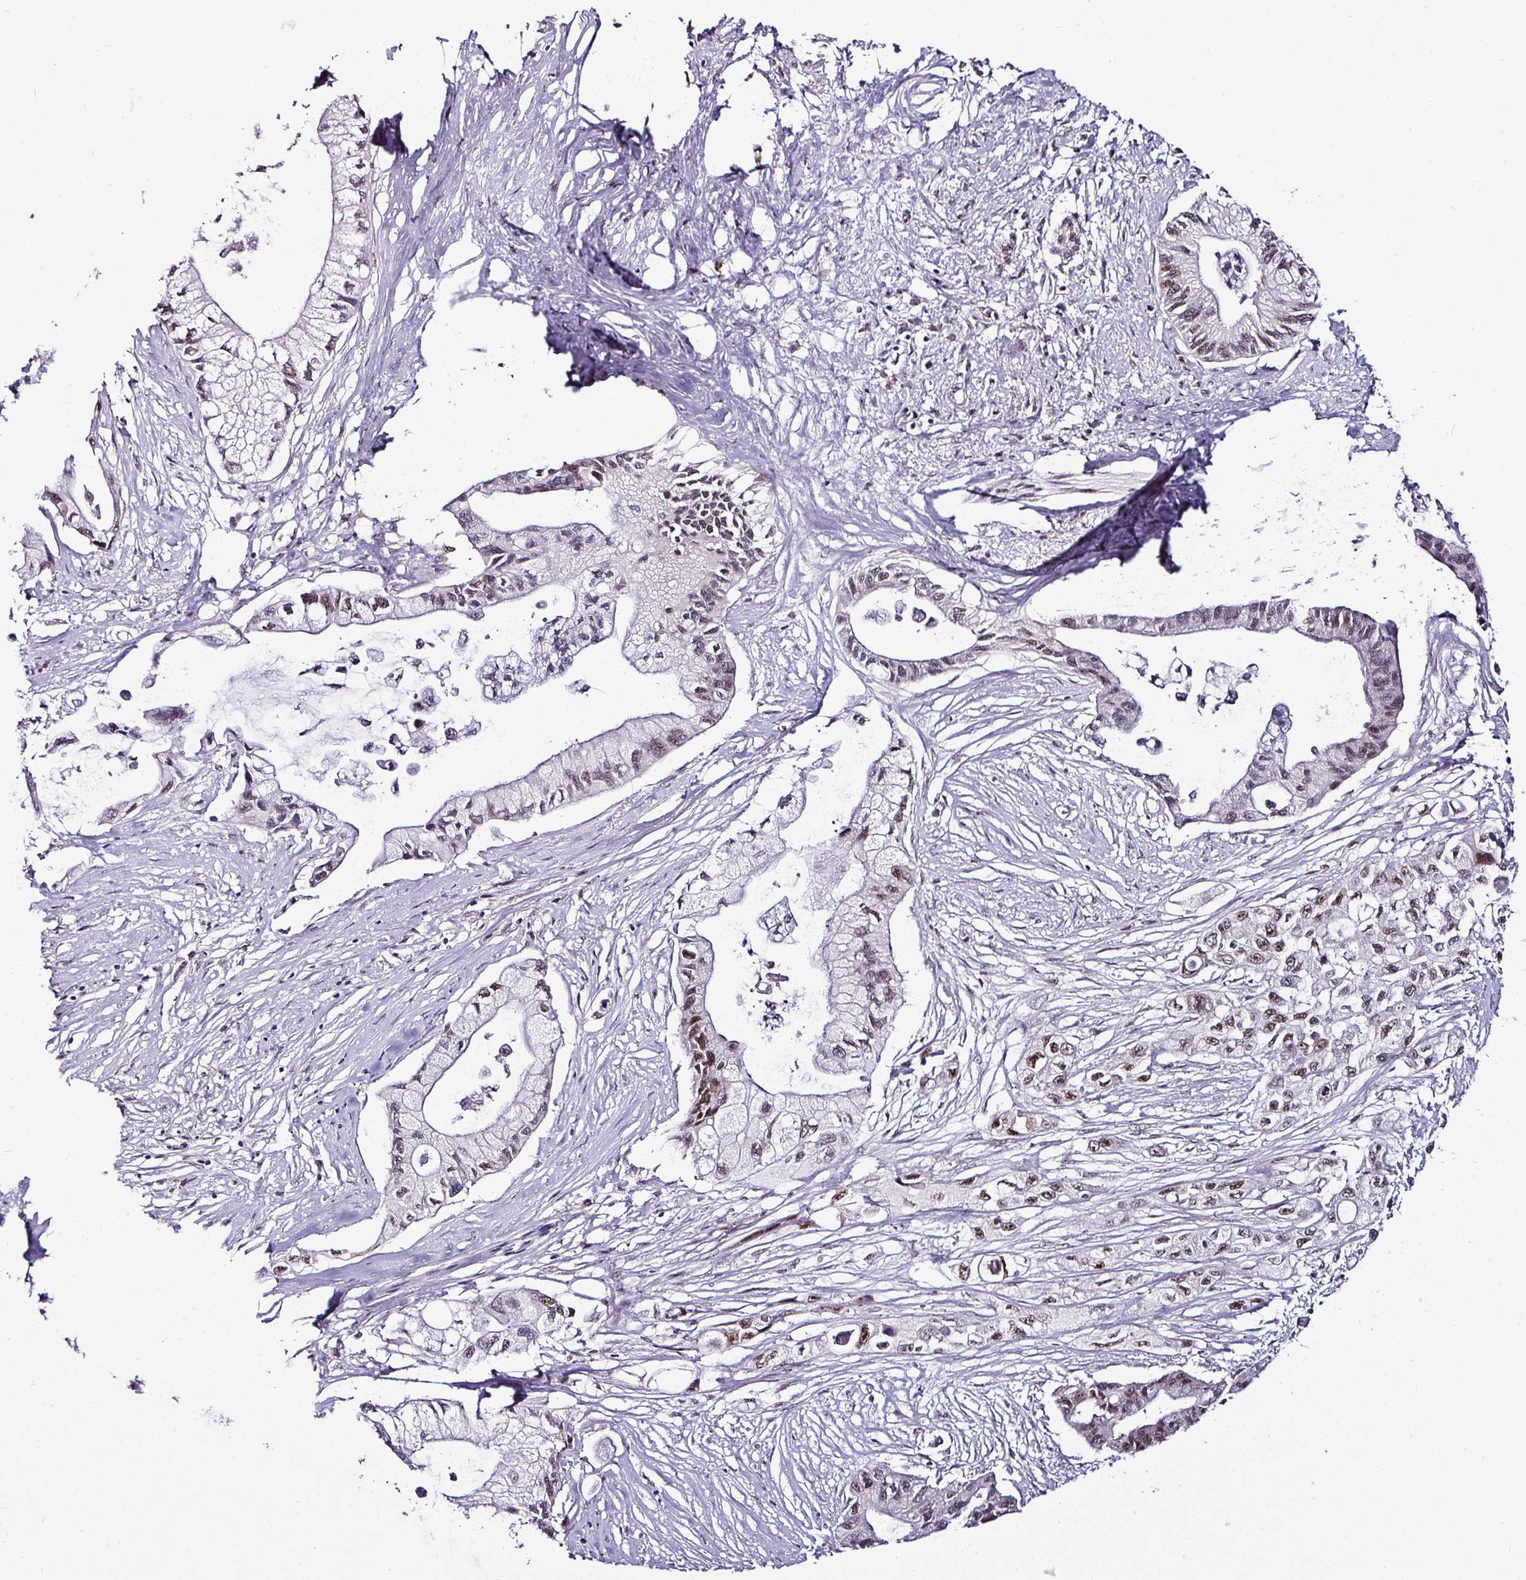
{"staining": {"intensity": "moderate", "quantity": "25%-75%", "location": "nuclear"}, "tissue": "pancreatic cancer", "cell_type": "Tumor cells", "image_type": "cancer", "snomed": [{"axis": "morphology", "description": "Adenocarcinoma, NOS"}, {"axis": "topography", "description": "Pancreas"}], "caption": "Human pancreatic cancer stained for a protein (brown) demonstrates moderate nuclear positive expression in approximately 25%-75% of tumor cells.", "gene": "KLF16", "patient": {"sex": "male", "age": 61}}